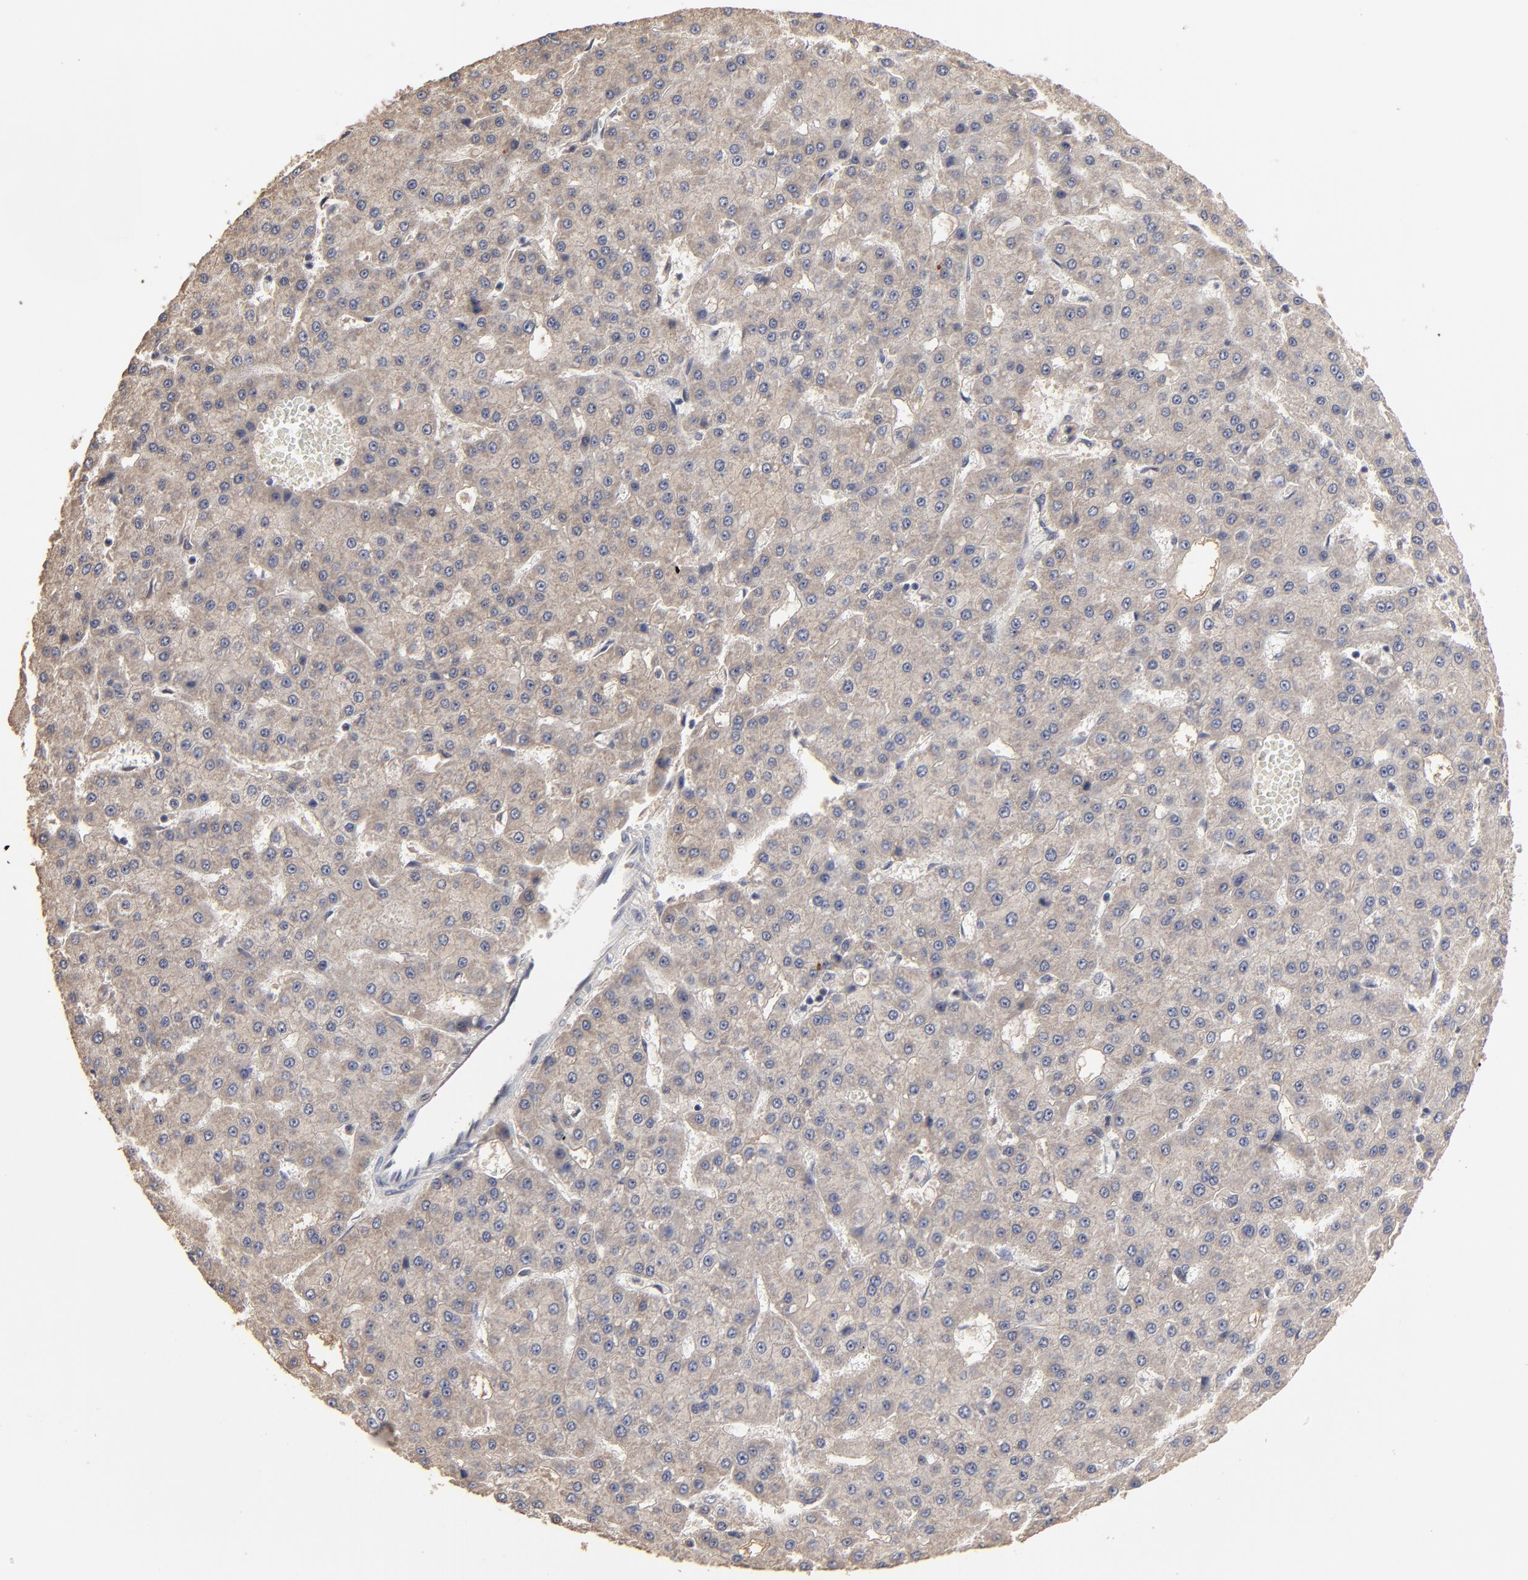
{"staining": {"intensity": "weak", "quantity": ">75%", "location": "cytoplasmic/membranous"}, "tissue": "liver cancer", "cell_type": "Tumor cells", "image_type": "cancer", "snomed": [{"axis": "morphology", "description": "Carcinoma, Hepatocellular, NOS"}, {"axis": "topography", "description": "Liver"}], "caption": "Immunohistochemistry of liver cancer (hepatocellular carcinoma) reveals low levels of weak cytoplasmic/membranous expression in approximately >75% of tumor cells.", "gene": "VPREB3", "patient": {"sex": "male", "age": 47}}